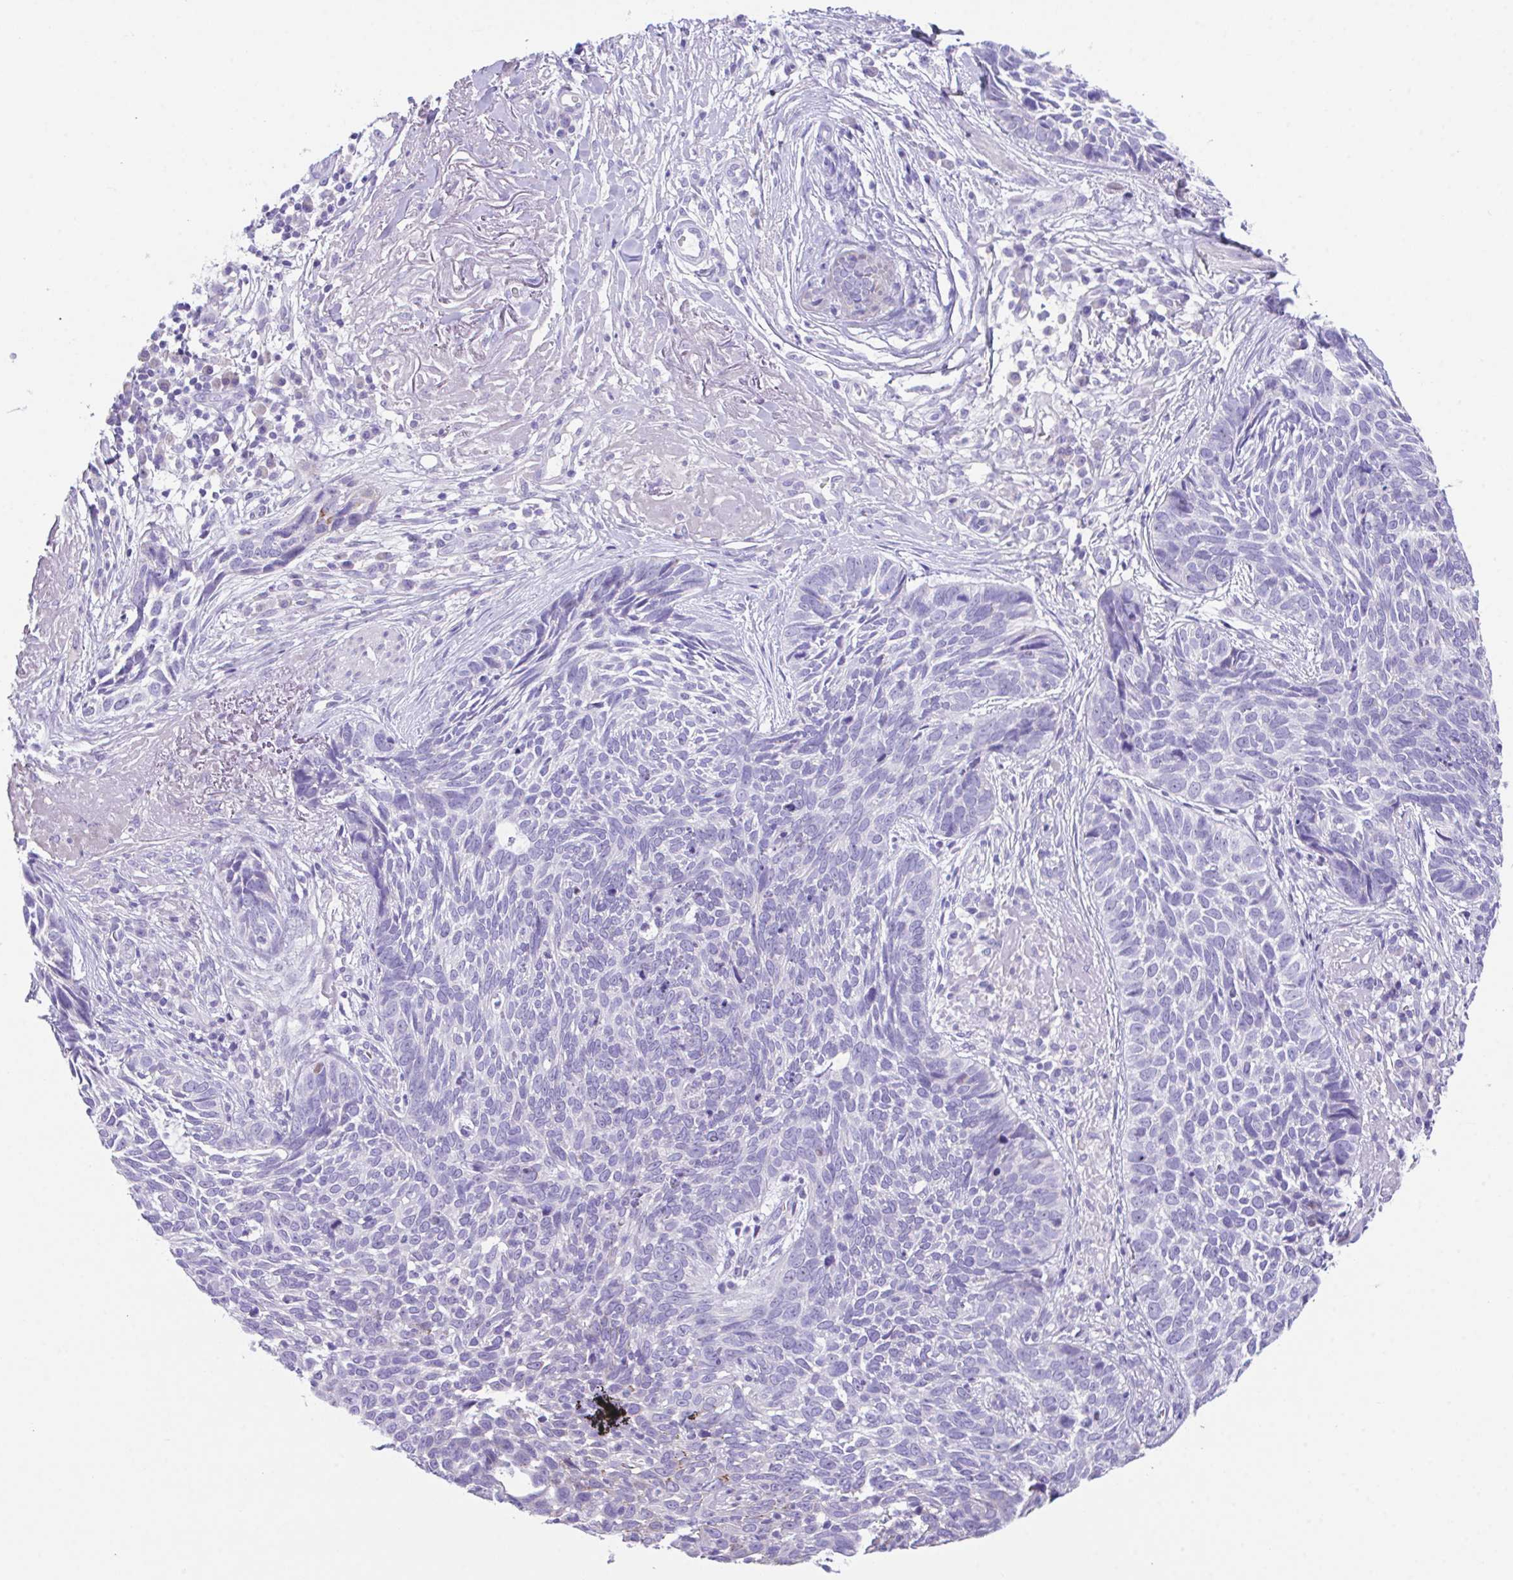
{"staining": {"intensity": "negative", "quantity": "none", "location": "none"}, "tissue": "skin cancer", "cell_type": "Tumor cells", "image_type": "cancer", "snomed": [{"axis": "morphology", "description": "Basal cell carcinoma"}, {"axis": "topography", "description": "Skin"}, {"axis": "topography", "description": "Skin of face"}], "caption": "IHC photomicrograph of neoplastic tissue: human skin cancer (basal cell carcinoma) stained with DAB shows no significant protein staining in tumor cells.", "gene": "SLC16A6", "patient": {"sex": "female", "age": 95}}